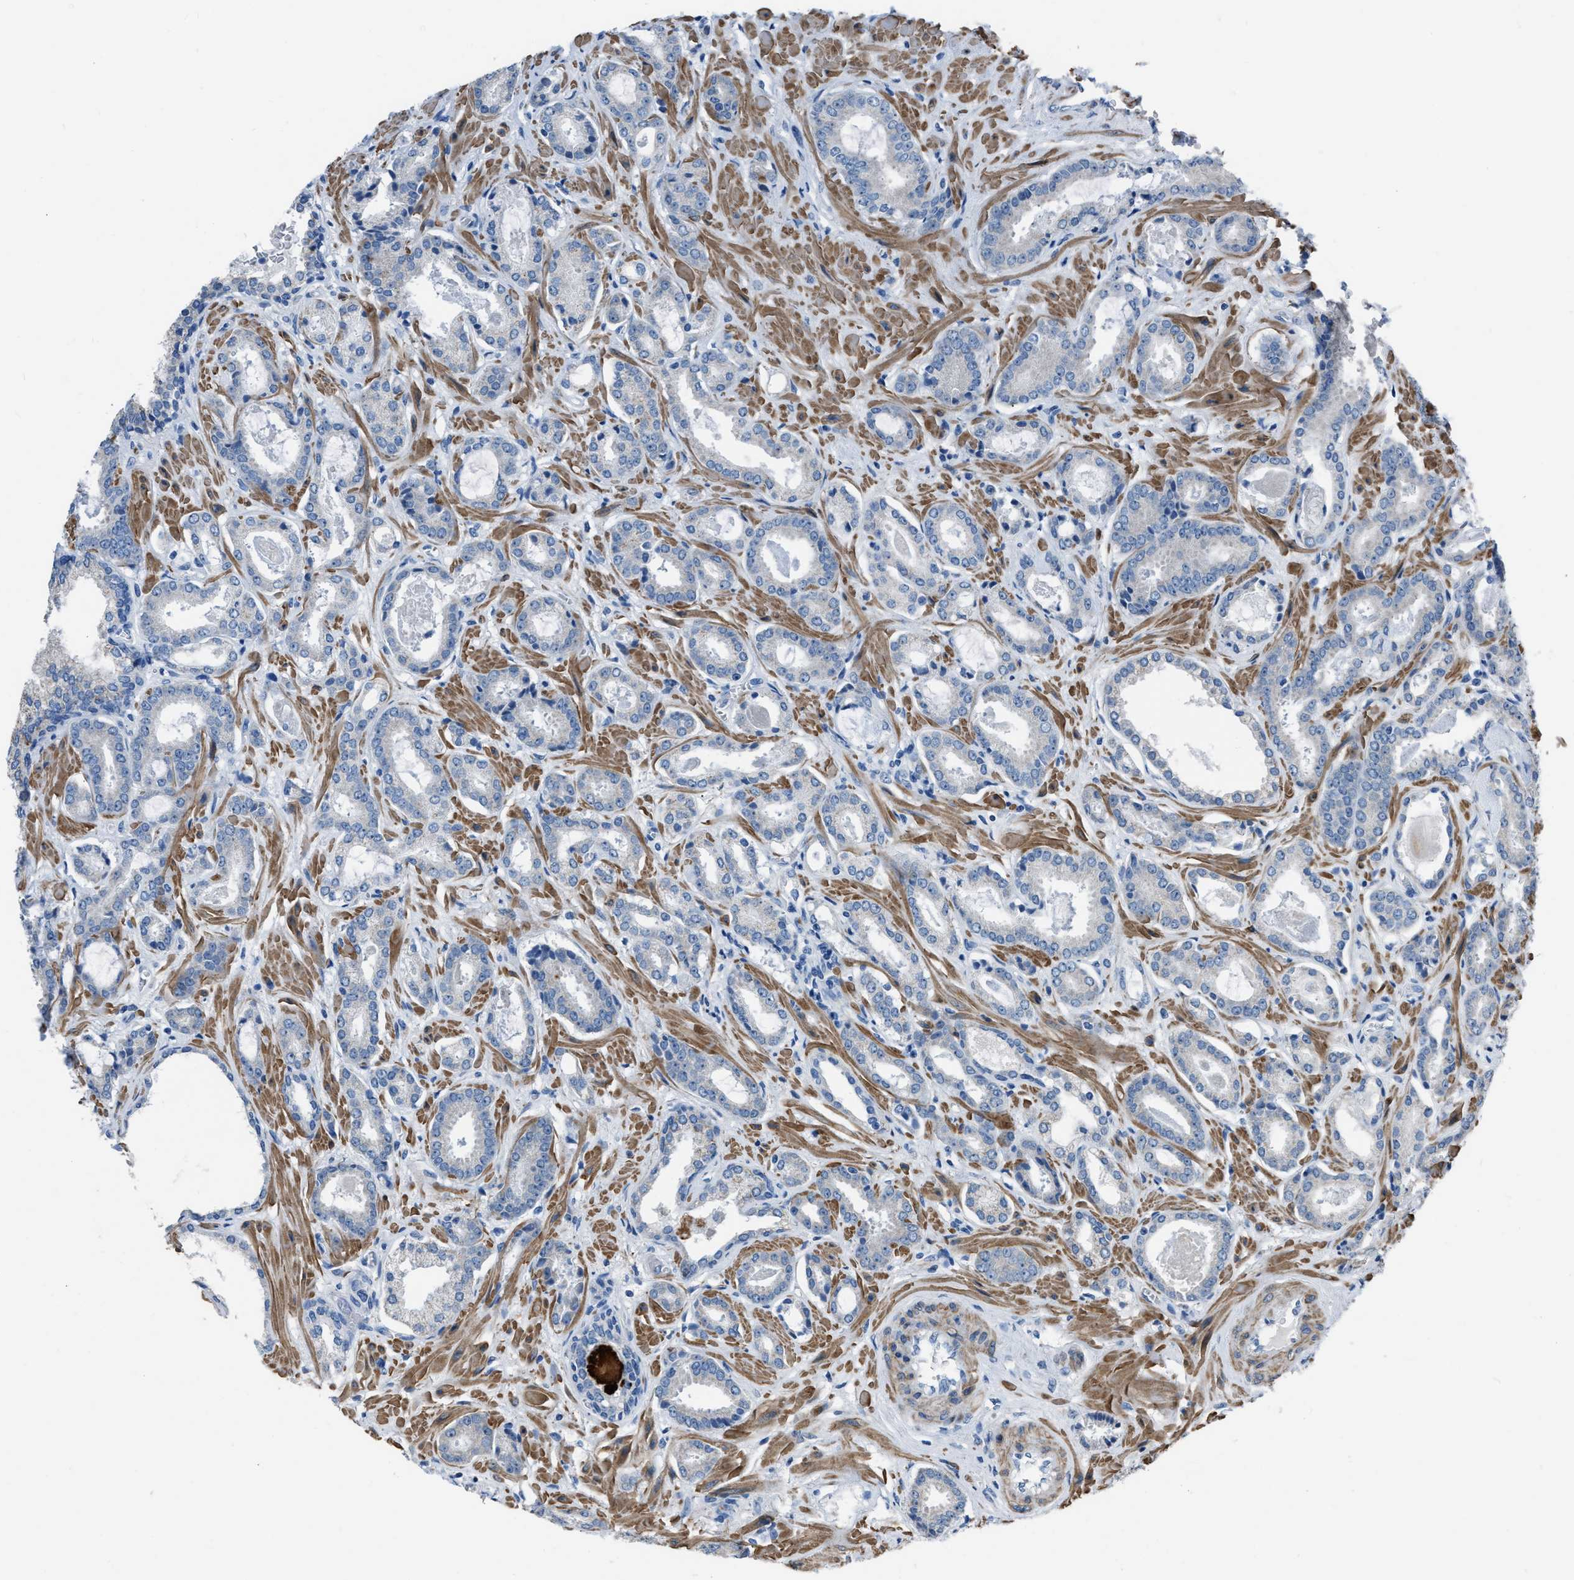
{"staining": {"intensity": "negative", "quantity": "none", "location": "none"}, "tissue": "prostate cancer", "cell_type": "Tumor cells", "image_type": "cancer", "snomed": [{"axis": "morphology", "description": "Adenocarcinoma, Low grade"}, {"axis": "topography", "description": "Prostate"}], "caption": "There is no significant expression in tumor cells of adenocarcinoma (low-grade) (prostate).", "gene": "SPATC1L", "patient": {"sex": "male", "age": 53}}